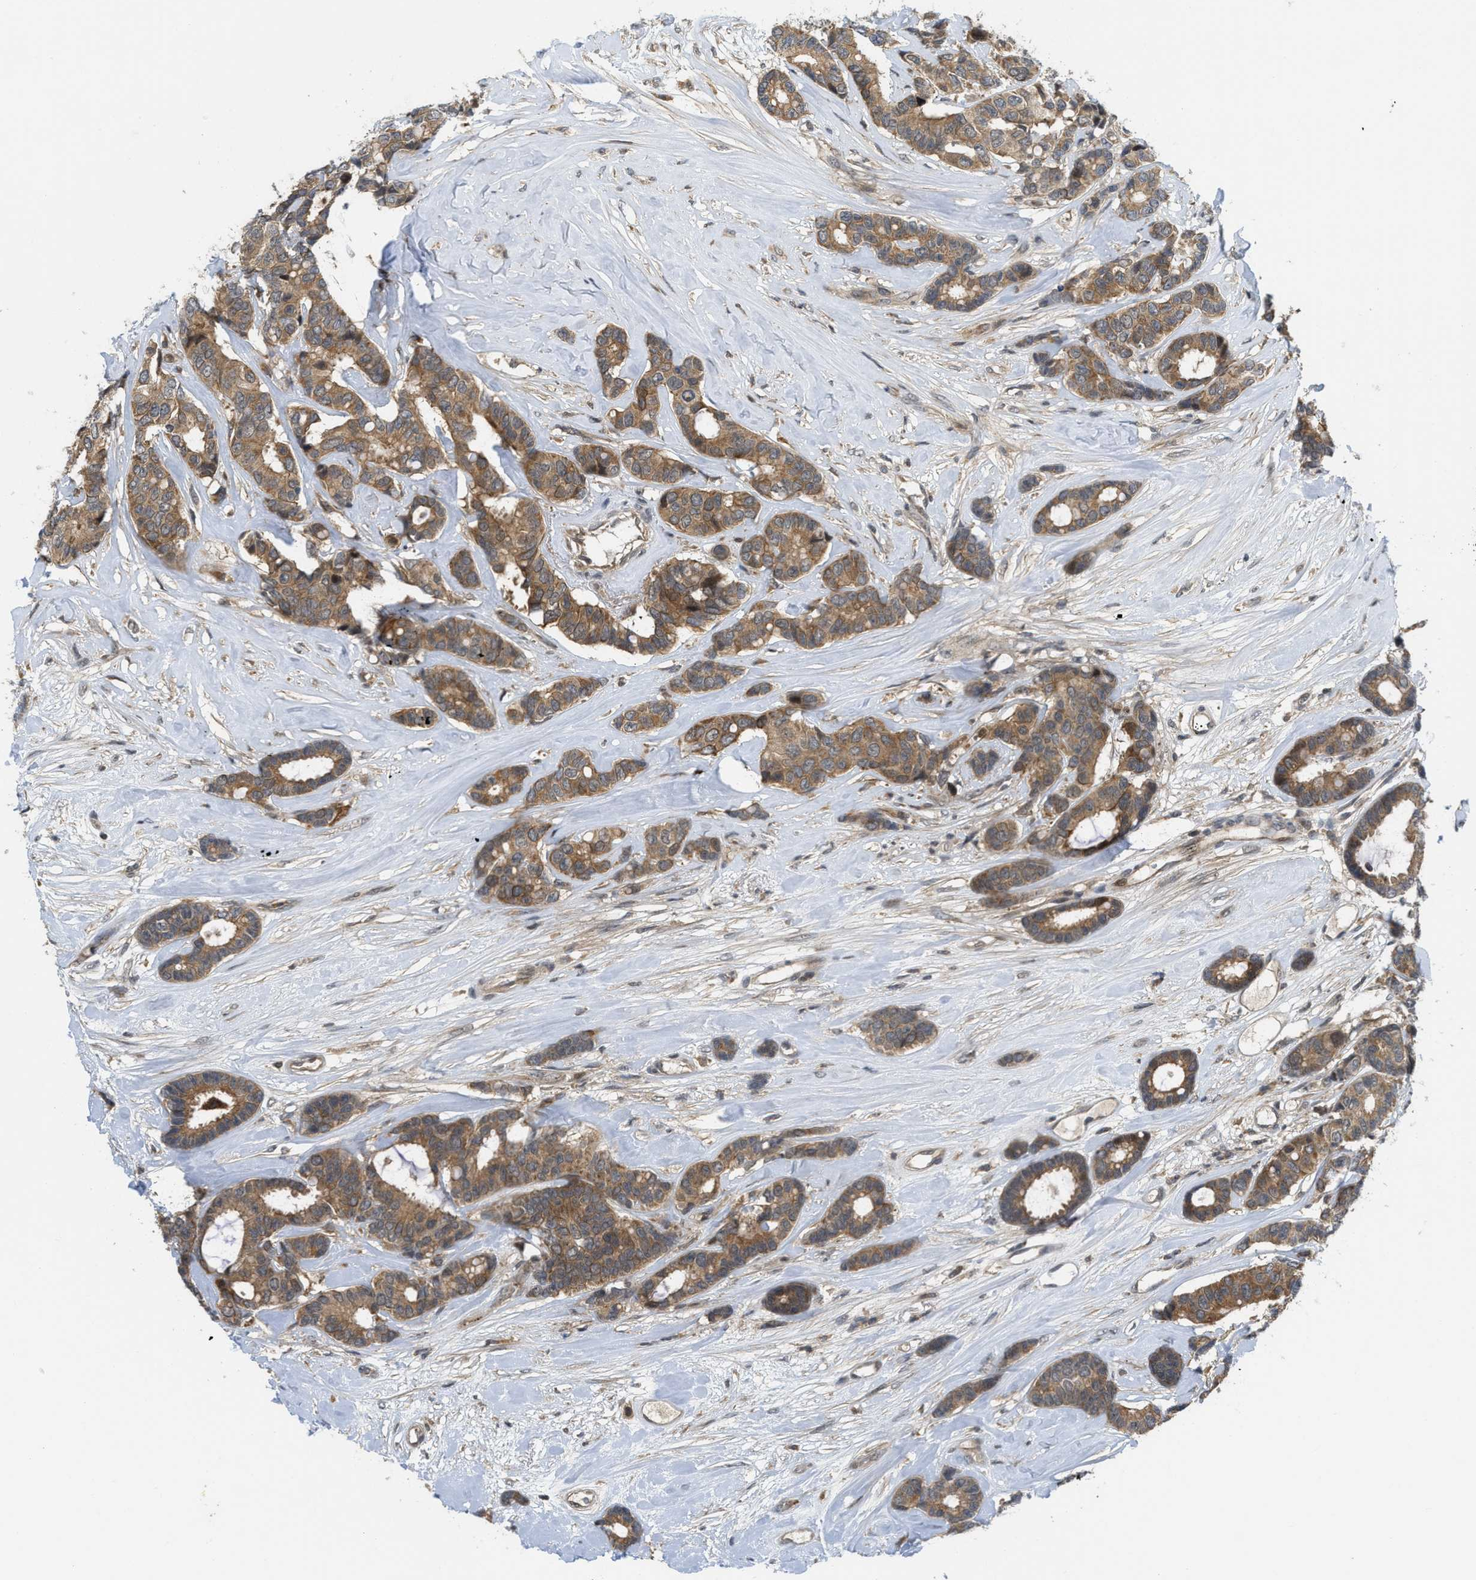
{"staining": {"intensity": "moderate", "quantity": ">75%", "location": "cytoplasmic/membranous"}, "tissue": "breast cancer", "cell_type": "Tumor cells", "image_type": "cancer", "snomed": [{"axis": "morphology", "description": "Duct carcinoma"}, {"axis": "topography", "description": "Breast"}], "caption": "A histopathology image of human breast cancer stained for a protein exhibits moderate cytoplasmic/membranous brown staining in tumor cells. Nuclei are stained in blue.", "gene": "DNAJC28", "patient": {"sex": "female", "age": 87}}